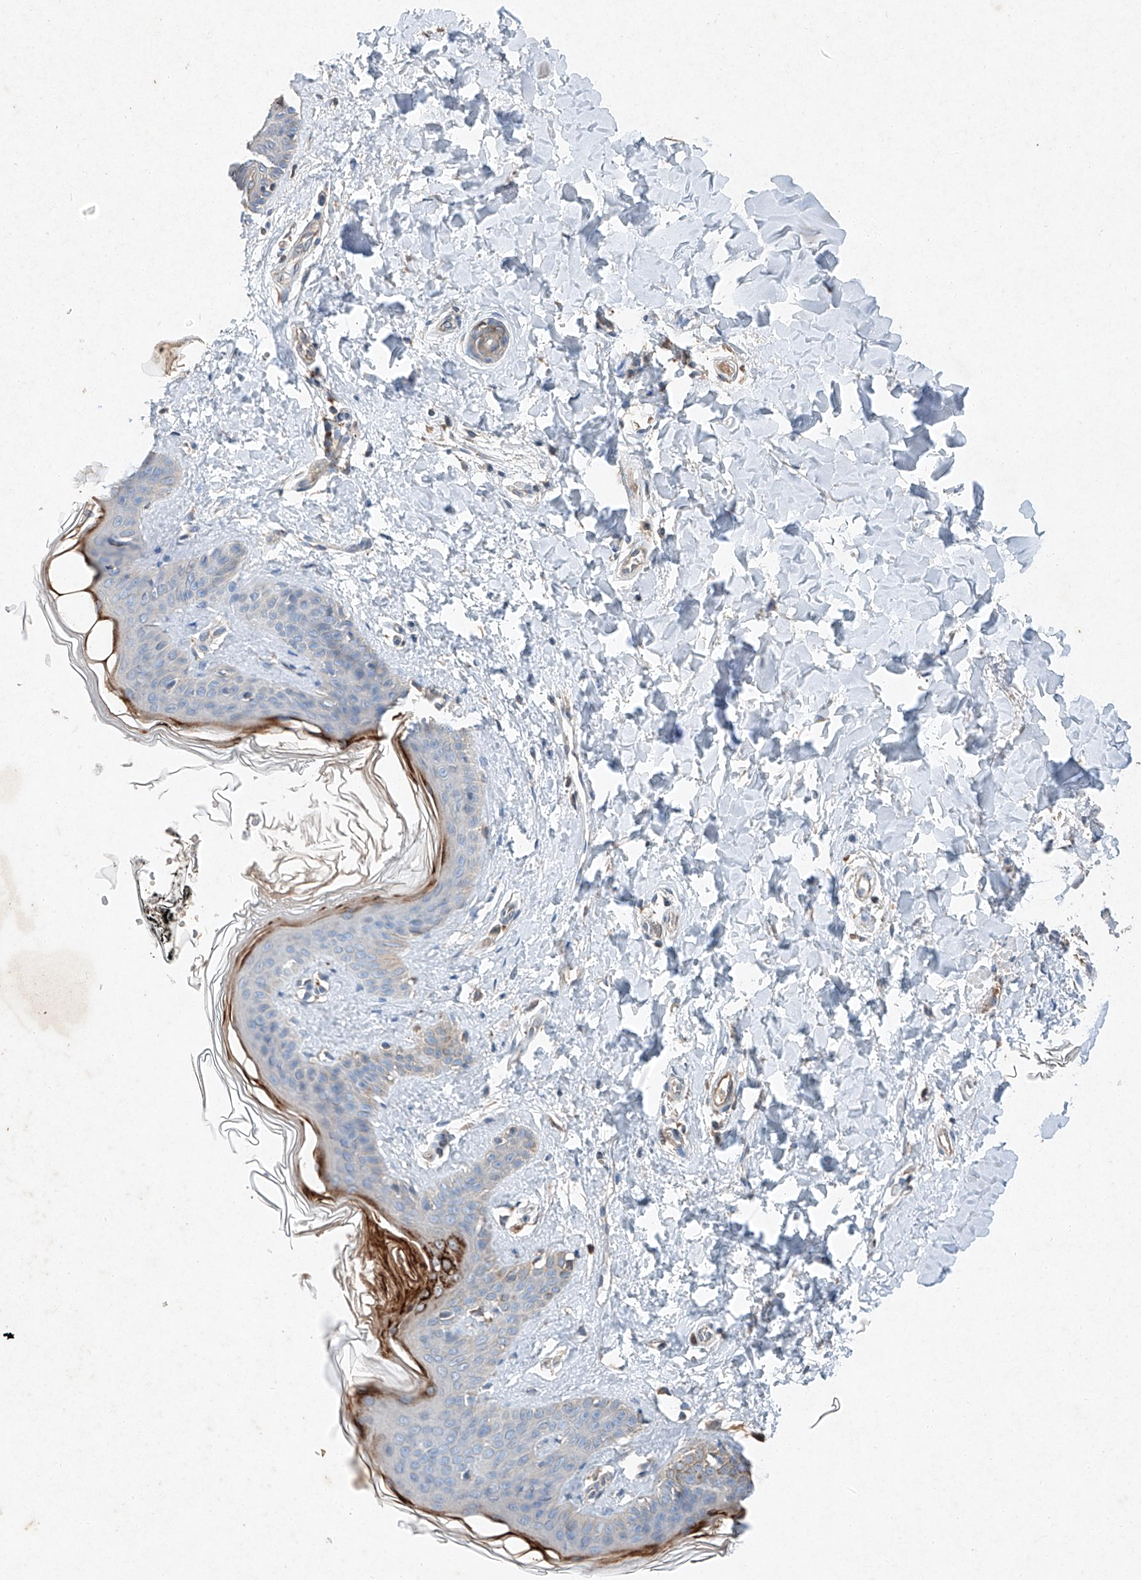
{"staining": {"intensity": "weak", "quantity": ">75%", "location": "cytoplasmic/membranous"}, "tissue": "skin", "cell_type": "Fibroblasts", "image_type": "normal", "snomed": [{"axis": "morphology", "description": "Normal tissue, NOS"}, {"axis": "topography", "description": "Skin"}], "caption": "Immunohistochemistry photomicrograph of unremarkable skin stained for a protein (brown), which shows low levels of weak cytoplasmic/membranous staining in approximately >75% of fibroblasts.", "gene": "RUSC1", "patient": {"sex": "female", "age": 17}}